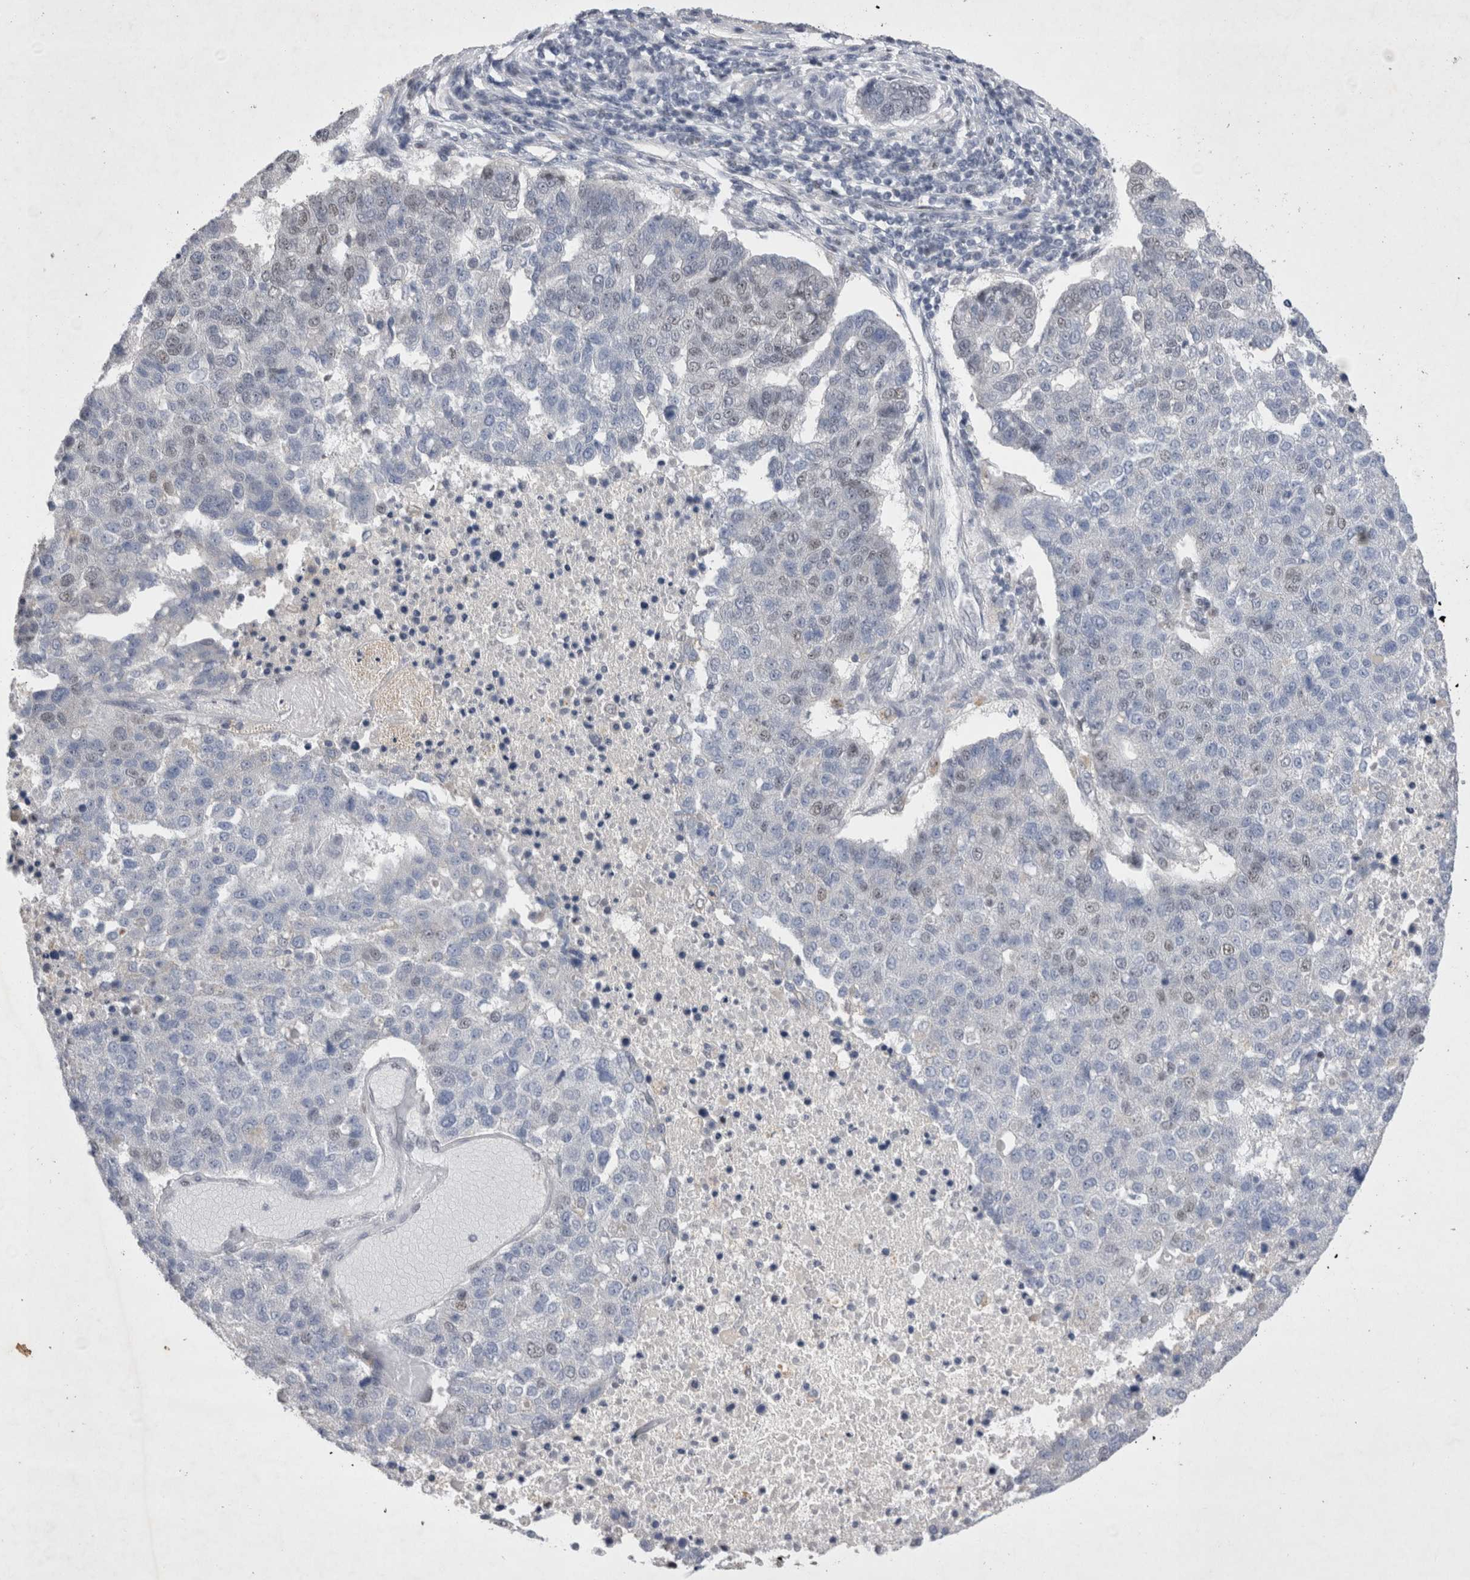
{"staining": {"intensity": "weak", "quantity": "<25%", "location": "nuclear"}, "tissue": "pancreatic cancer", "cell_type": "Tumor cells", "image_type": "cancer", "snomed": [{"axis": "morphology", "description": "Adenocarcinoma, NOS"}, {"axis": "topography", "description": "Pancreas"}], "caption": "Image shows no significant protein positivity in tumor cells of pancreatic cancer.", "gene": "RBM6", "patient": {"sex": "female", "age": 61}}